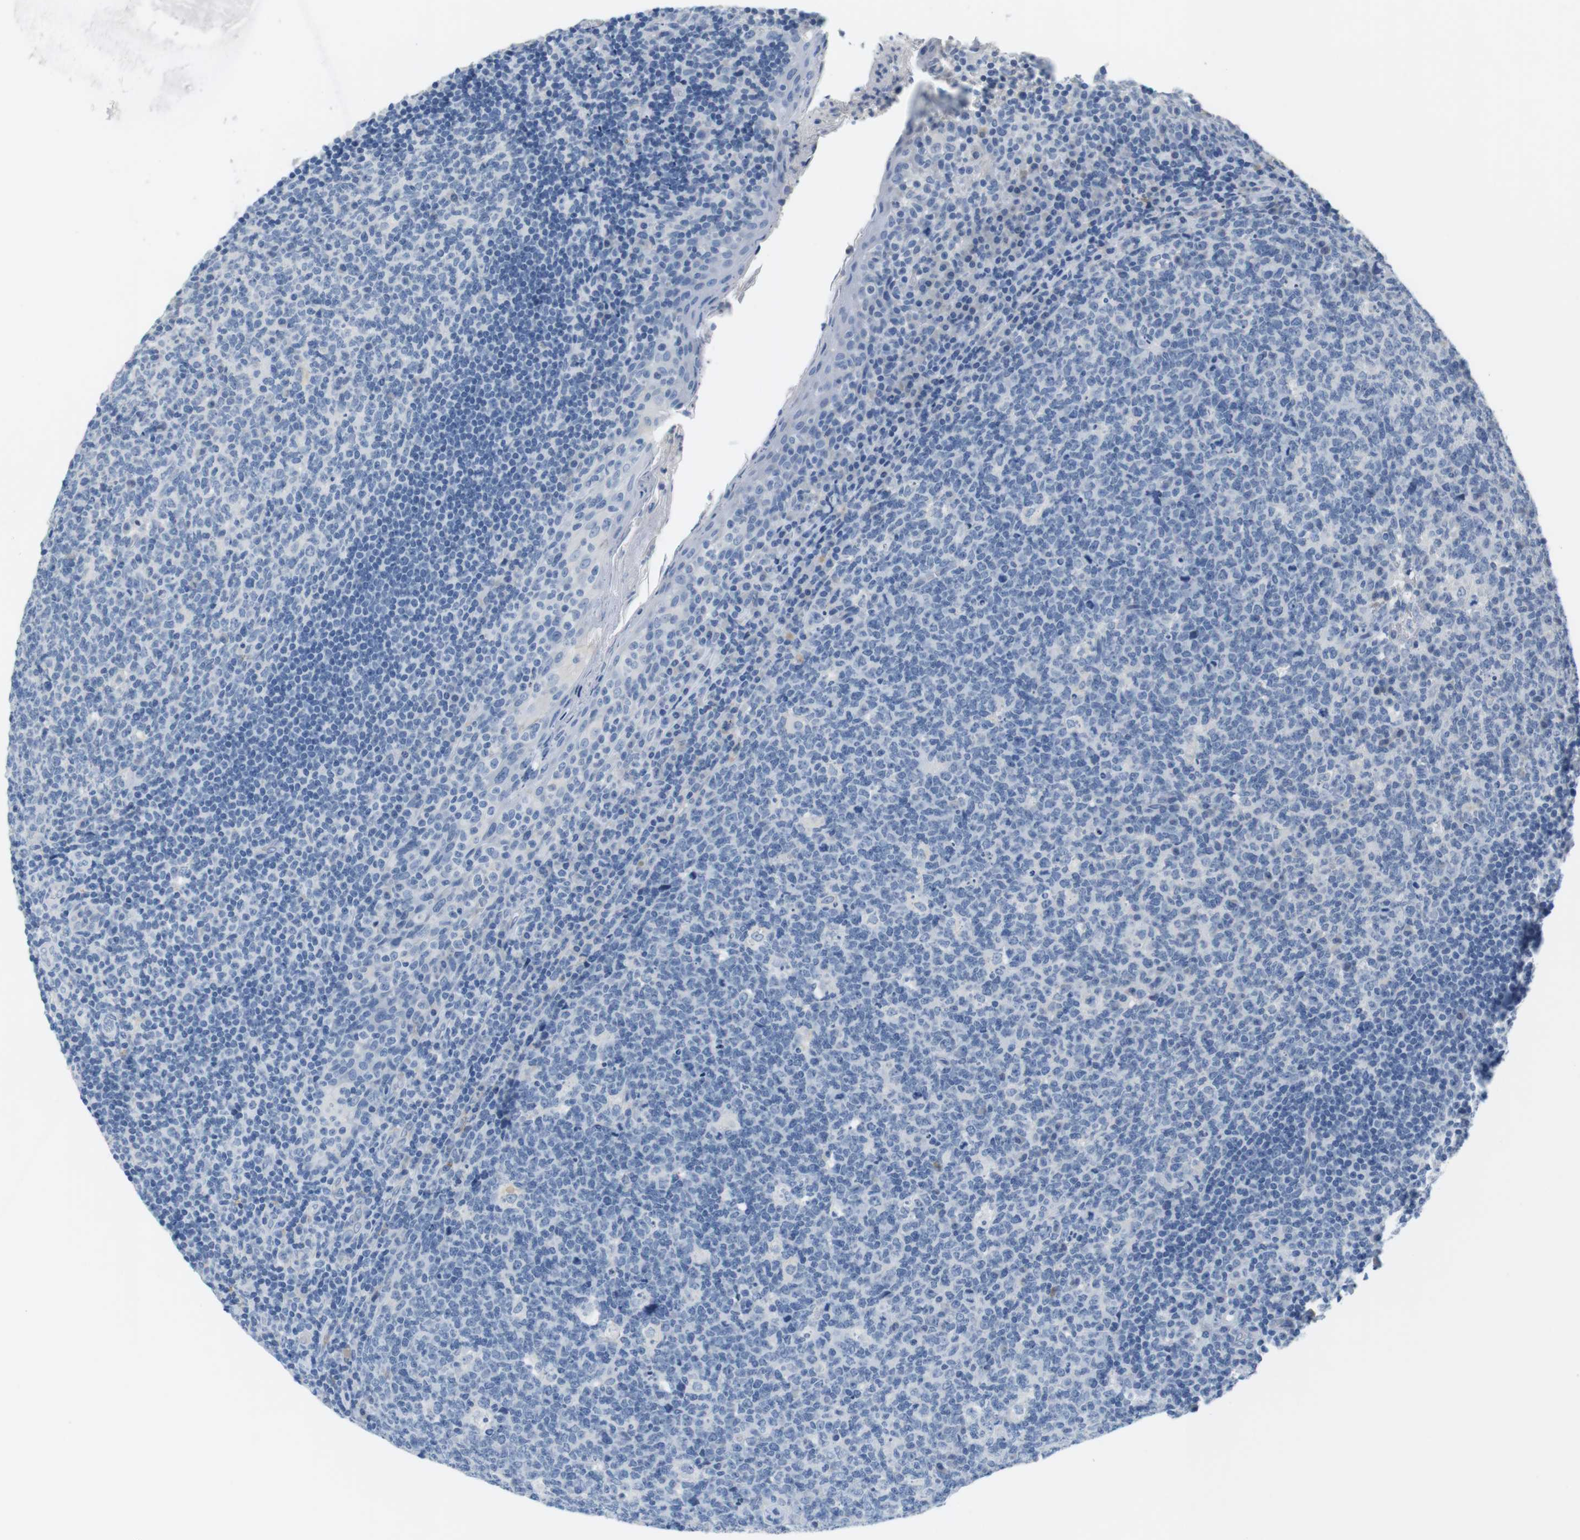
{"staining": {"intensity": "negative", "quantity": "none", "location": "none"}, "tissue": "tonsil", "cell_type": "Germinal center cells", "image_type": "normal", "snomed": [{"axis": "morphology", "description": "Normal tissue, NOS"}, {"axis": "topography", "description": "Tonsil"}], "caption": "IHC of benign tonsil reveals no positivity in germinal center cells.", "gene": "FCGRT", "patient": {"sex": "male", "age": 17}}